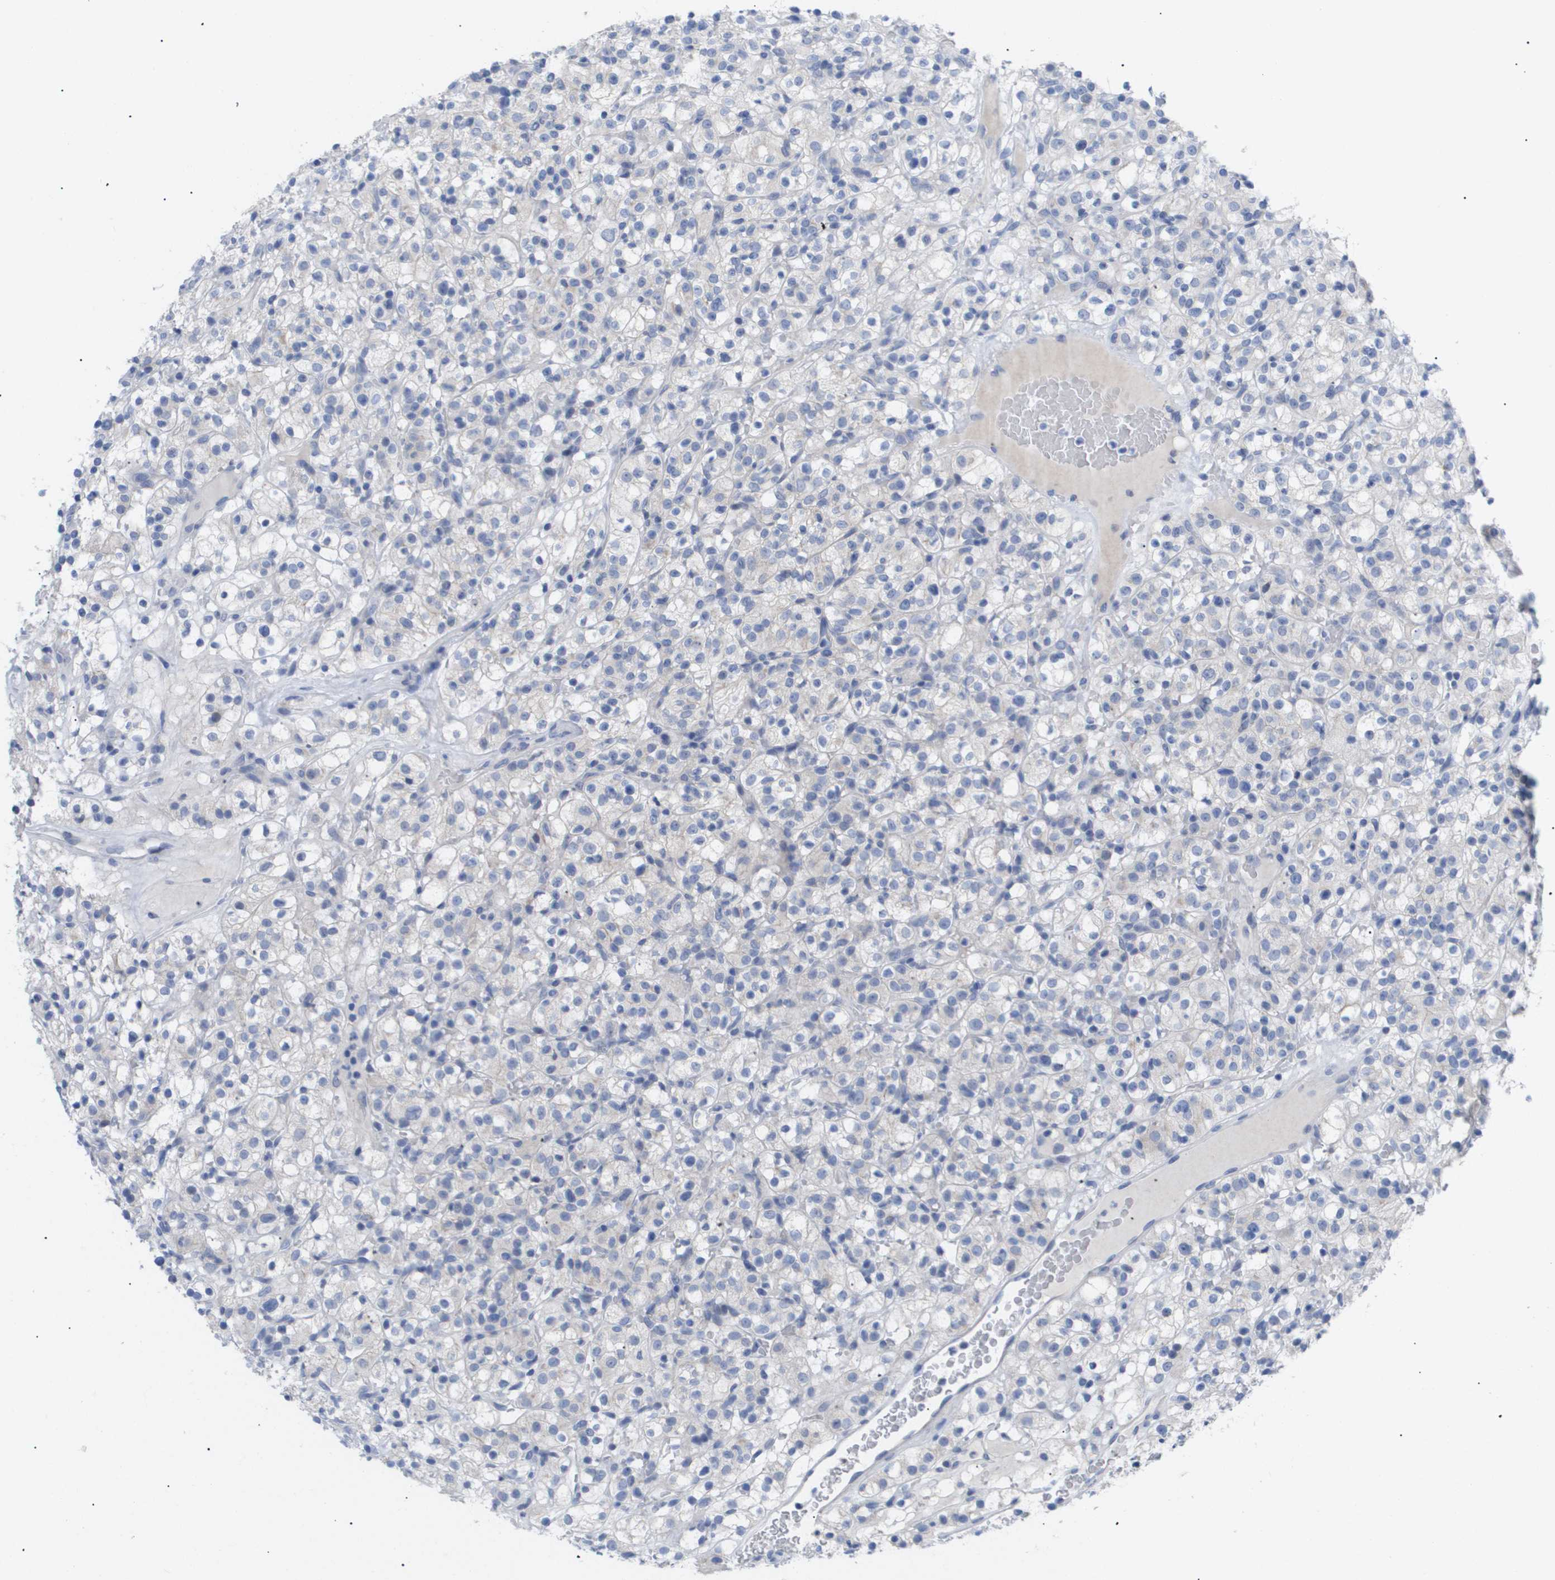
{"staining": {"intensity": "negative", "quantity": "none", "location": "none"}, "tissue": "renal cancer", "cell_type": "Tumor cells", "image_type": "cancer", "snomed": [{"axis": "morphology", "description": "Normal tissue, NOS"}, {"axis": "morphology", "description": "Adenocarcinoma, NOS"}, {"axis": "topography", "description": "Kidney"}], "caption": "Protein analysis of renal cancer reveals no significant expression in tumor cells. (DAB (3,3'-diaminobenzidine) immunohistochemistry (IHC) visualized using brightfield microscopy, high magnification).", "gene": "CAV3", "patient": {"sex": "female", "age": 72}}